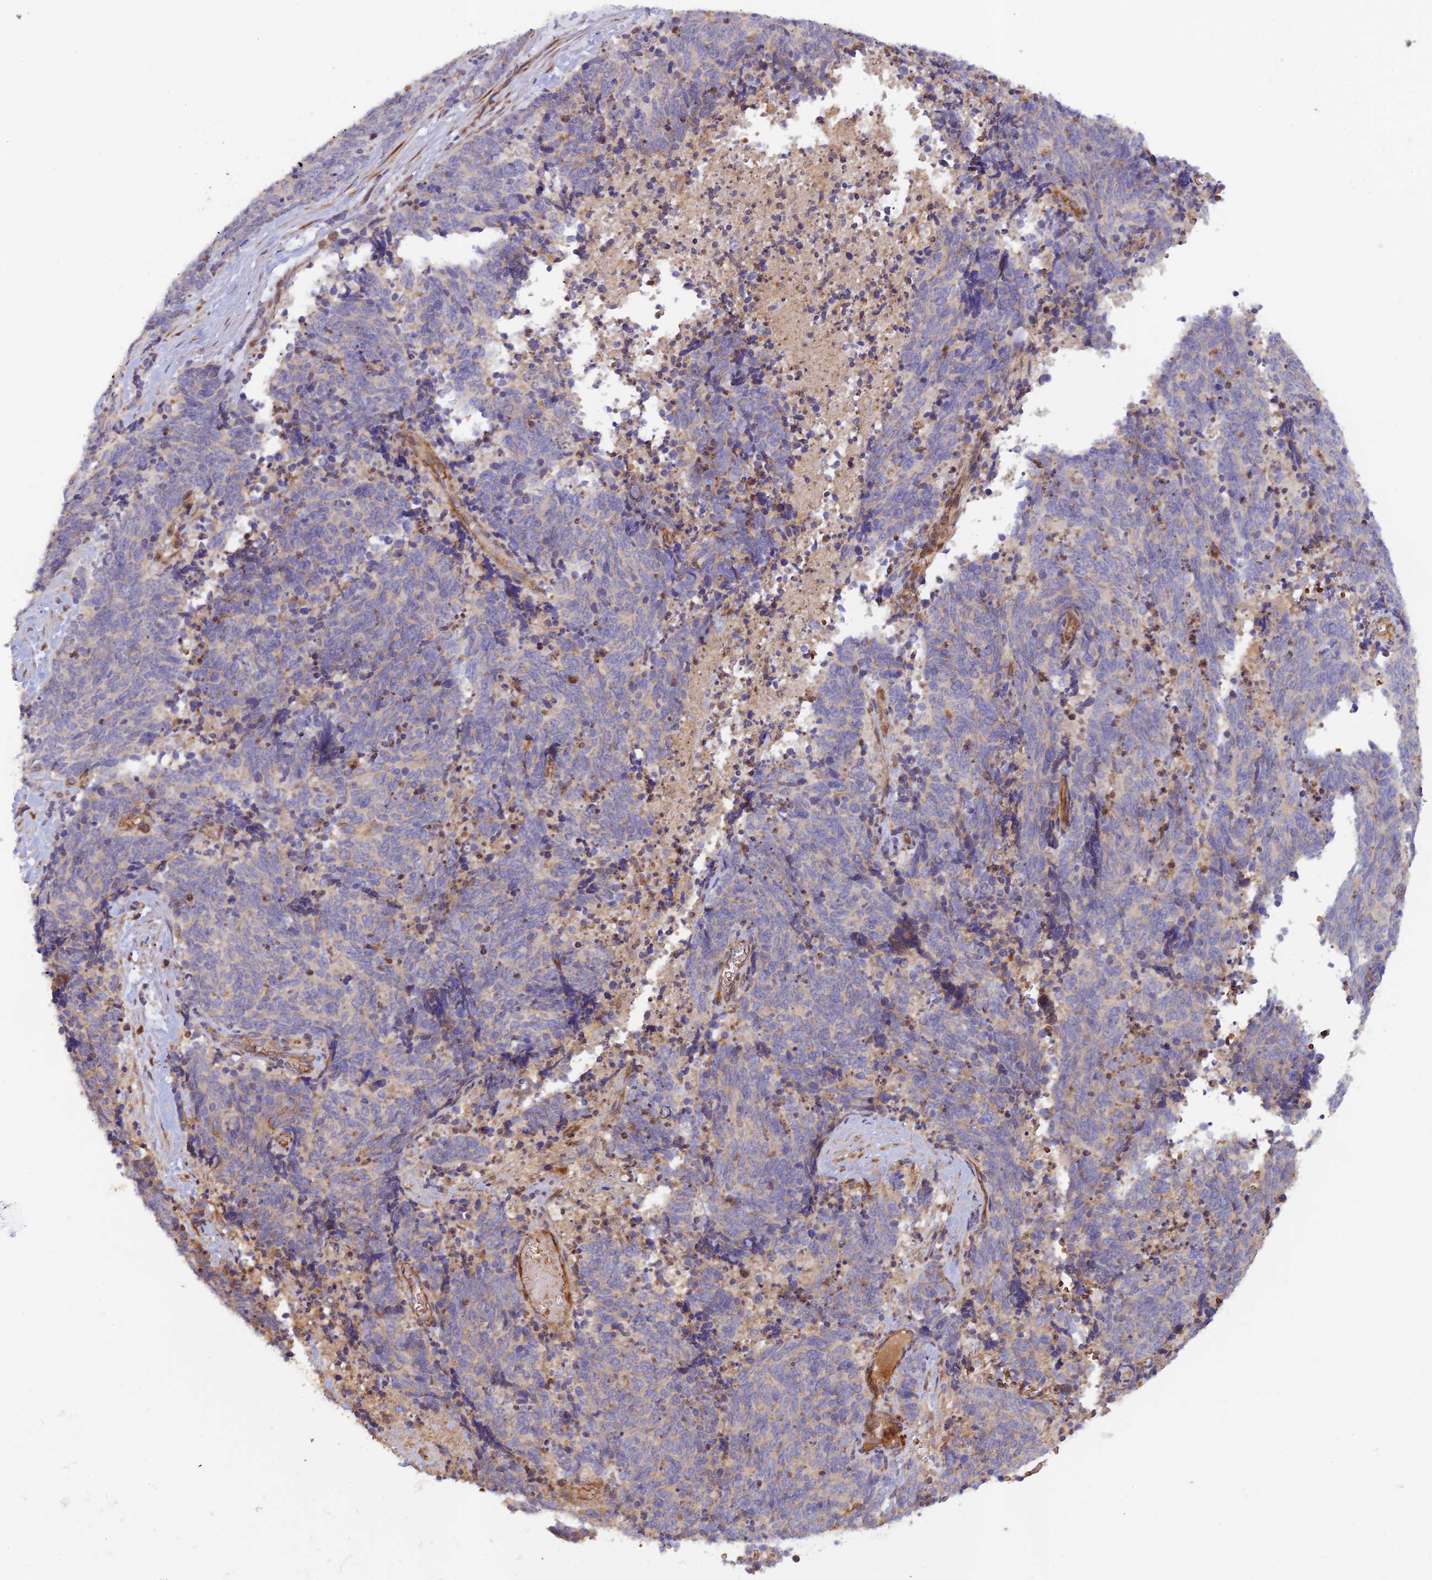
{"staining": {"intensity": "negative", "quantity": "none", "location": "none"}, "tissue": "cervical cancer", "cell_type": "Tumor cells", "image_type": "cancer", "snomed": [{"axis": "morphology", "description": "Squamous cell carcinoma, NOS"}, {"axis": "topography", "description": "Cervix"}], "caption": "Cervical squamous cell carcinoma stained for a protein using immunohistochemistry displays no positivity tumor cells.", "gene": "GMCL1", "patient": {"sex": "female", "age": 29}}